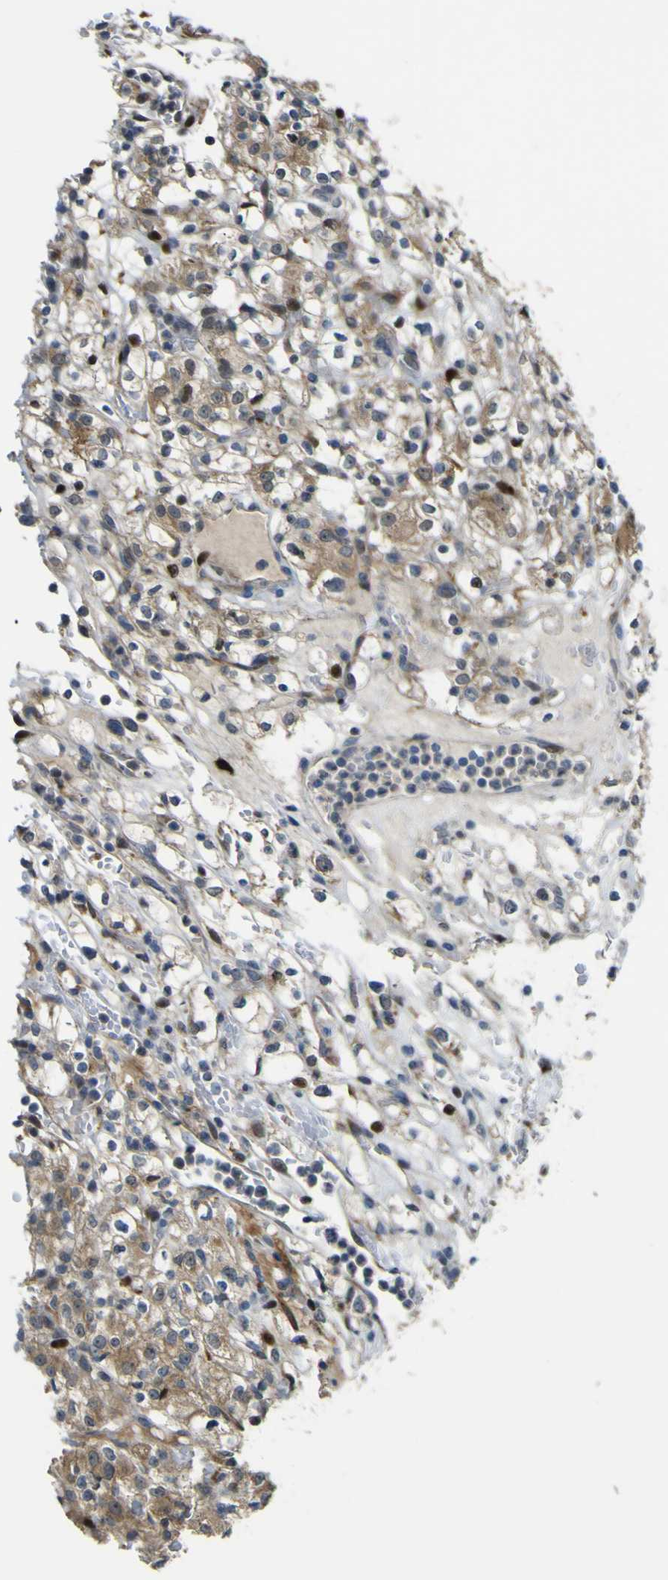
{"staining": {"intensity": "moderate", "quantity": ">75%", "location": "cytoplasmic/membranous"}, "tissue": "renal cancer", "cell_type": "Tumor cells", "image_type": "cancer", "snomed": [{"axis": "morphology", "description": "Normal tissue, NOS"}, {"axis": "morphology", "description": "Adenocarcinoma, NOS"}, {"axis": "topography", "description": "Kidney"}], "caption": "A brown stain highlights moderate cytoplasmic/membranous positivity of a protein in renal cancer (adenocarcinoma) tumor cells.", "gene": "LBHD1", "patient": {"sex": "female", "age": 72}}